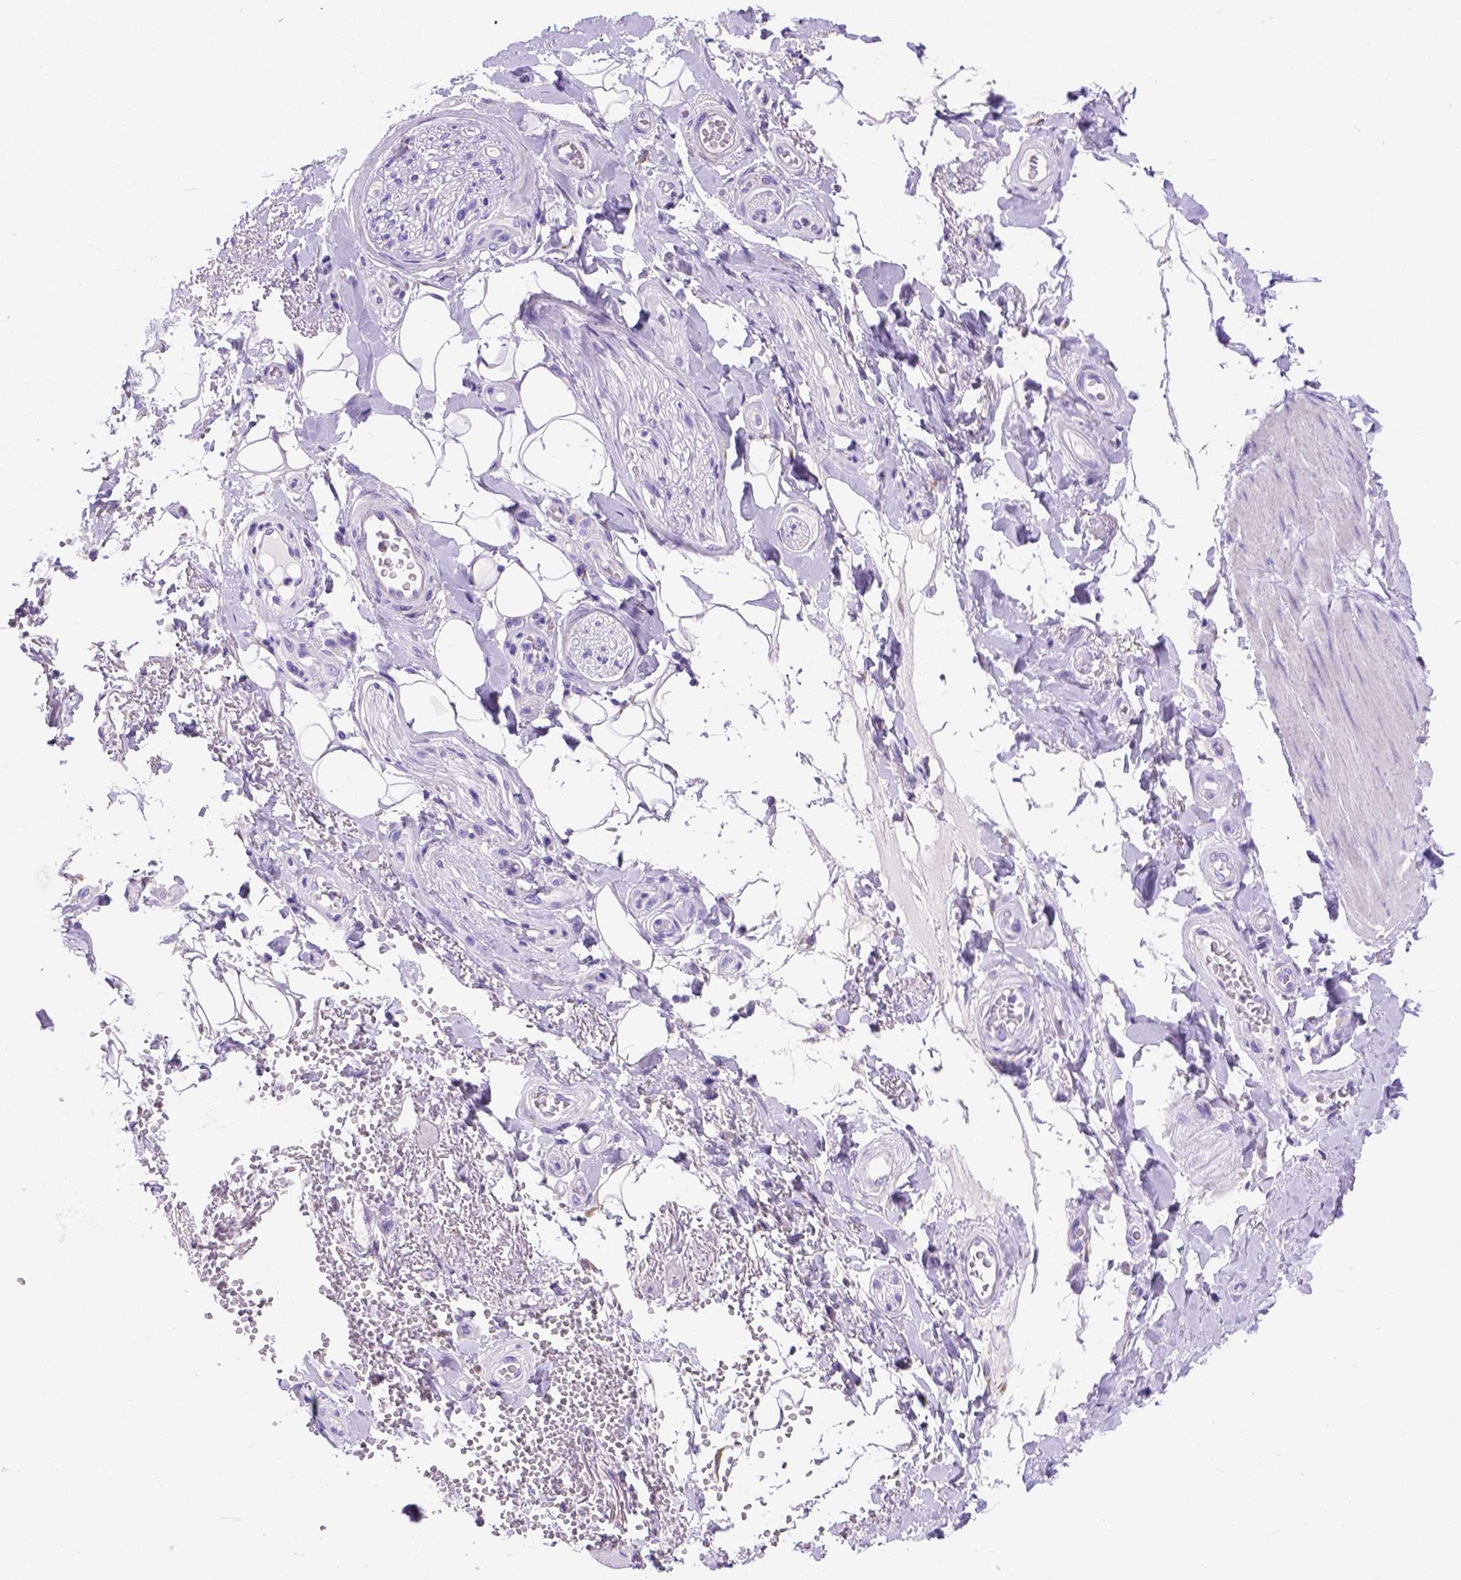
{"staining": {"intensity": "negative", "quantity": "none", "location": "none"}, "tissue": "adipose tissue", "cell_type": "Adipocytes", "image_type": "normal", "snomed": [{"axis": "morphology", "description": "Normal tissue, NOS"}, {"axis": "topography", "description": "Anal"}, {"axis": "topography", "description": "Peripheral nerve tissue"}], "caption": "This is an immunohistochemistry photomicrograph of unremarkable adipose tissue. There is no positivity in adipocytes.", "gene": "PTGES", "patient": {"sex": "male", "age": 53}}